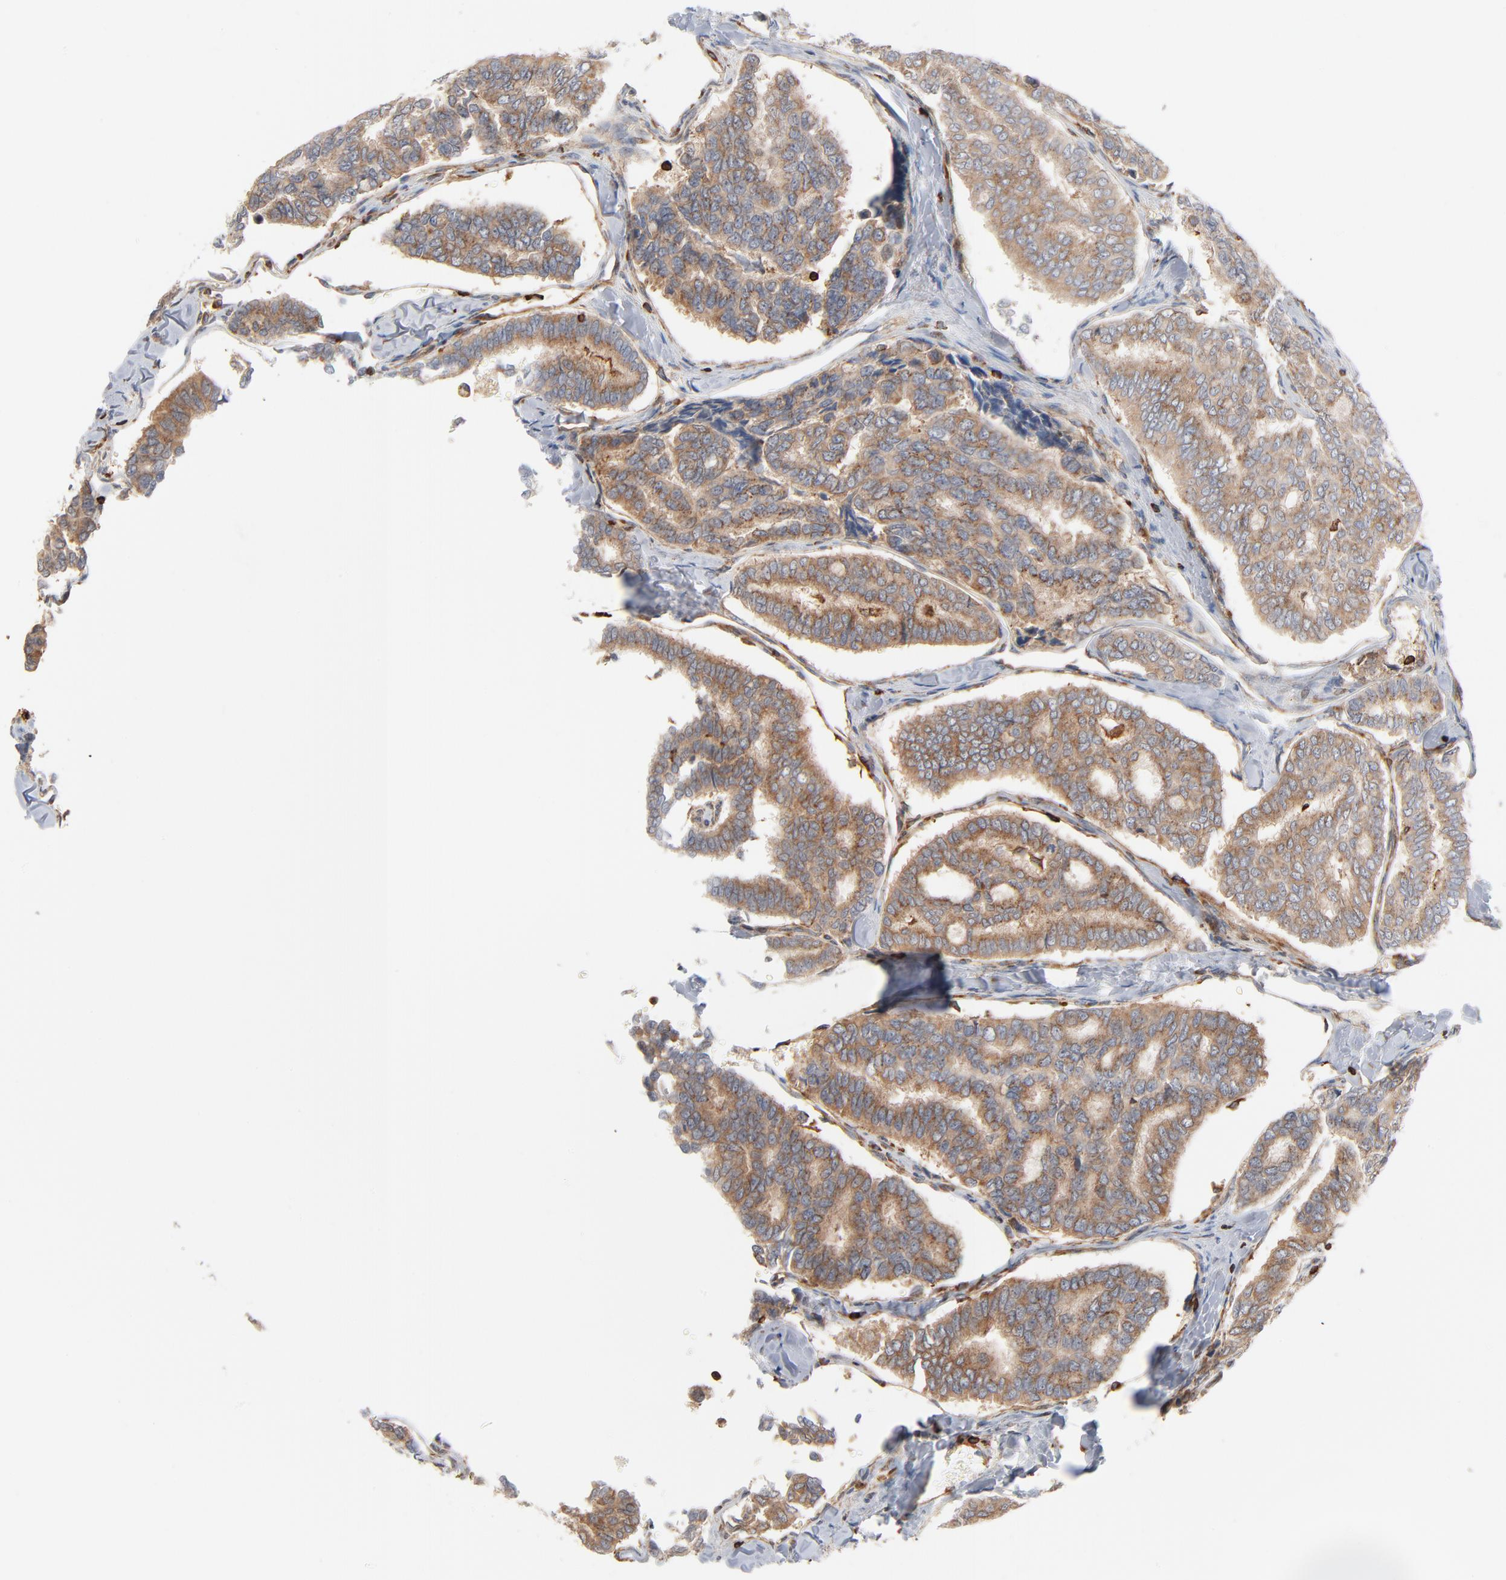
{"staining": {"intensity": "moderate", "quantity": ">75%", "location": "cytoplasmic/membranous"}, "tissue": "thyroid cancer", "cell_type": "Tumor cells", "image_type": "cancer", "snomed": [{"axis": "morphology", "description": "Papillary adenocarcinoma, NOS"}, {"axis": "topography", "description": "Thyroid gland"}], "caption": "Thyroid cancer (papillary adenocarcinoma) stained with a protein marker reveals moderate staining in tumor cells.", "gene": "SH3KBP1", "patient": {"sex": "female", "age": 35}}